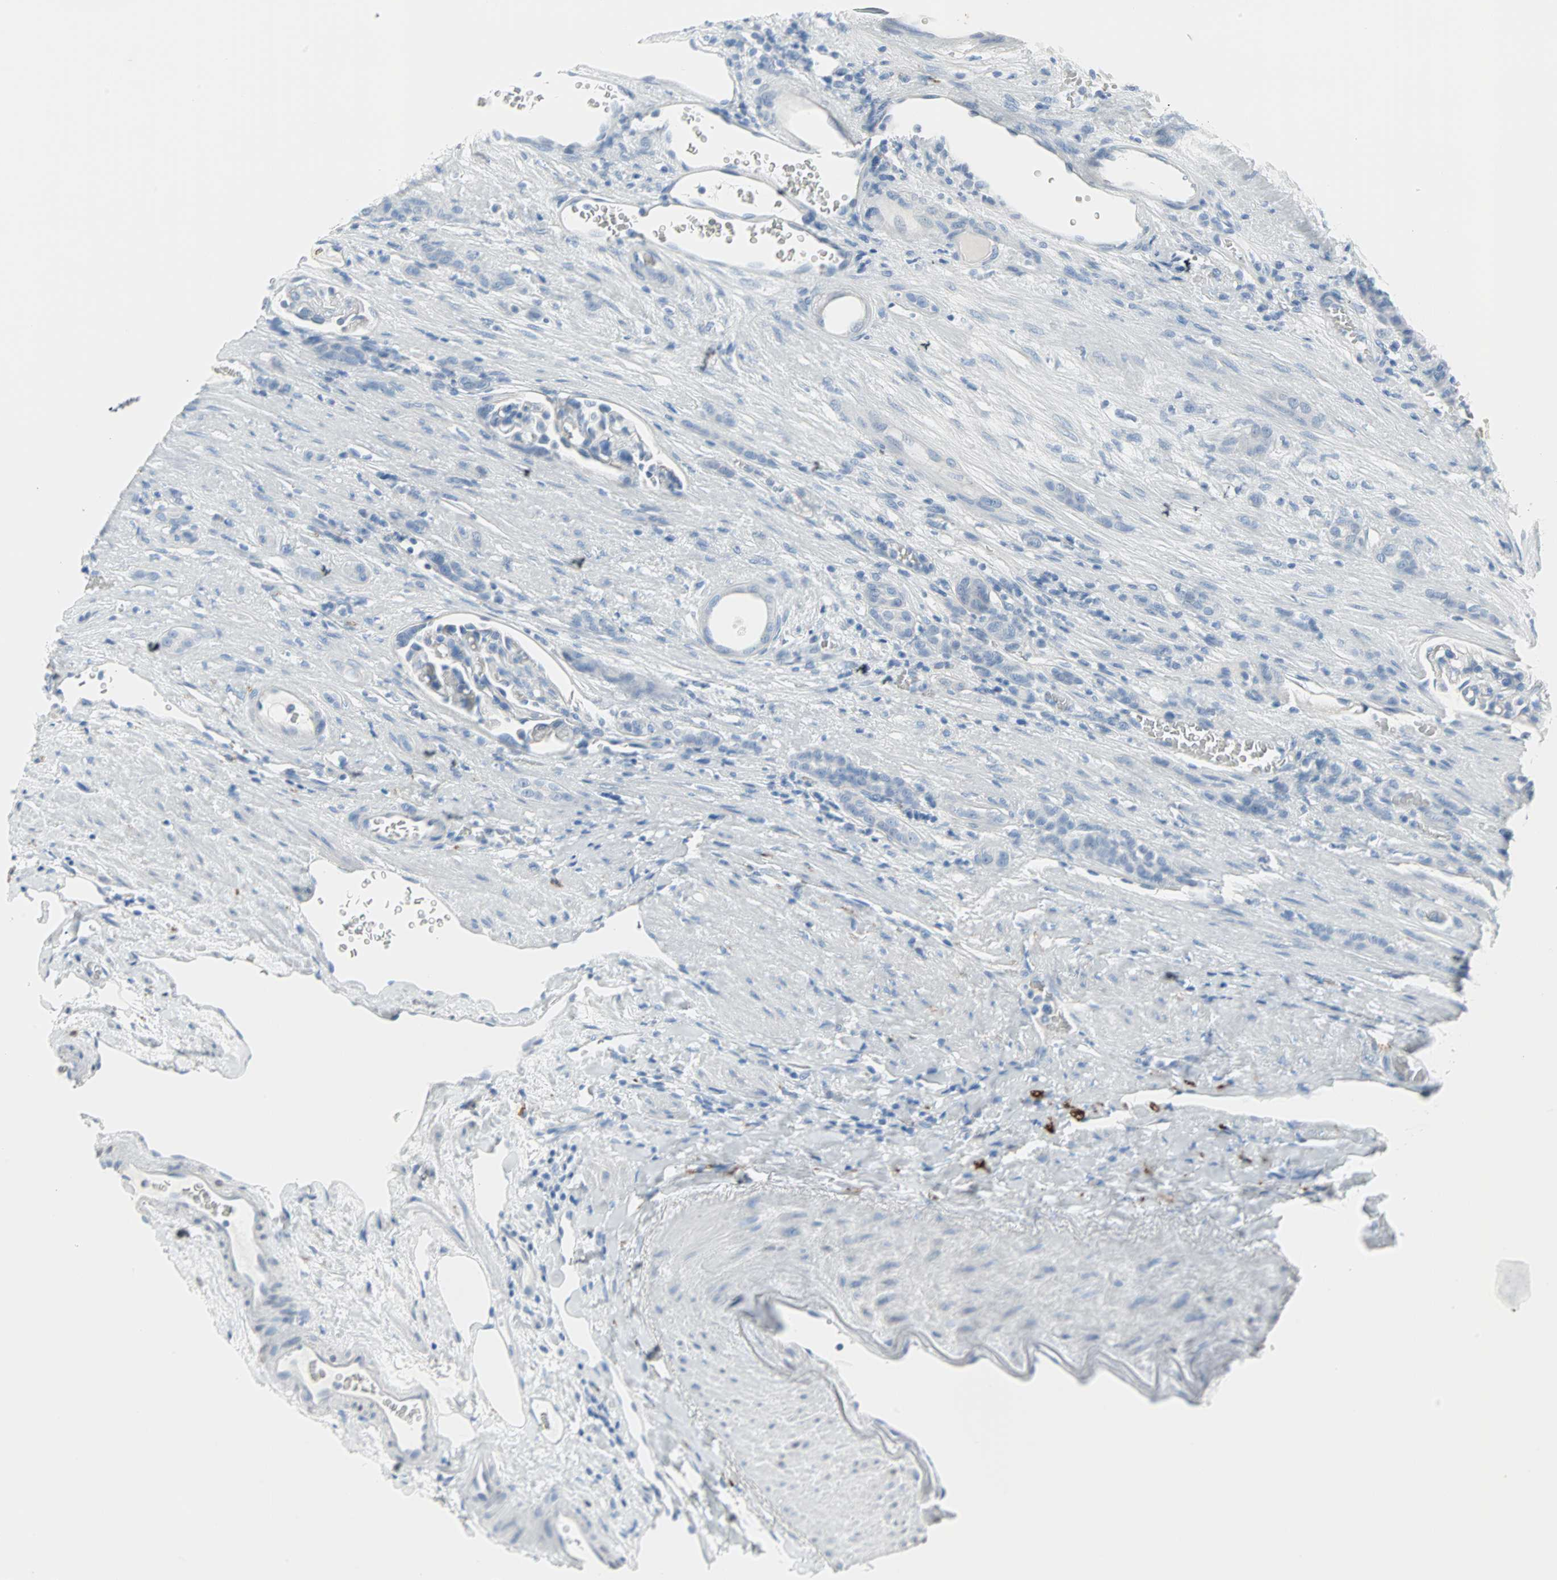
{"staining": {"intensity": "negative", "quantity": "none", "location": "none"}, "tissue": "renal cancer", "cell_type": "Tumor cells", "image_type": "cancer", "snomed": [{"axis": "morphology", "description": "Adenocarcinoma, NOS"}, {"axis": "topography", "description": "Kidney"}], "caption": "Renal cancer (adenocarcinoma) was stained to show a protein in brown. There is no significant staining in tumor cells.", "gene": "STX1A", "patient": {"sex": "male", "age": 63}}